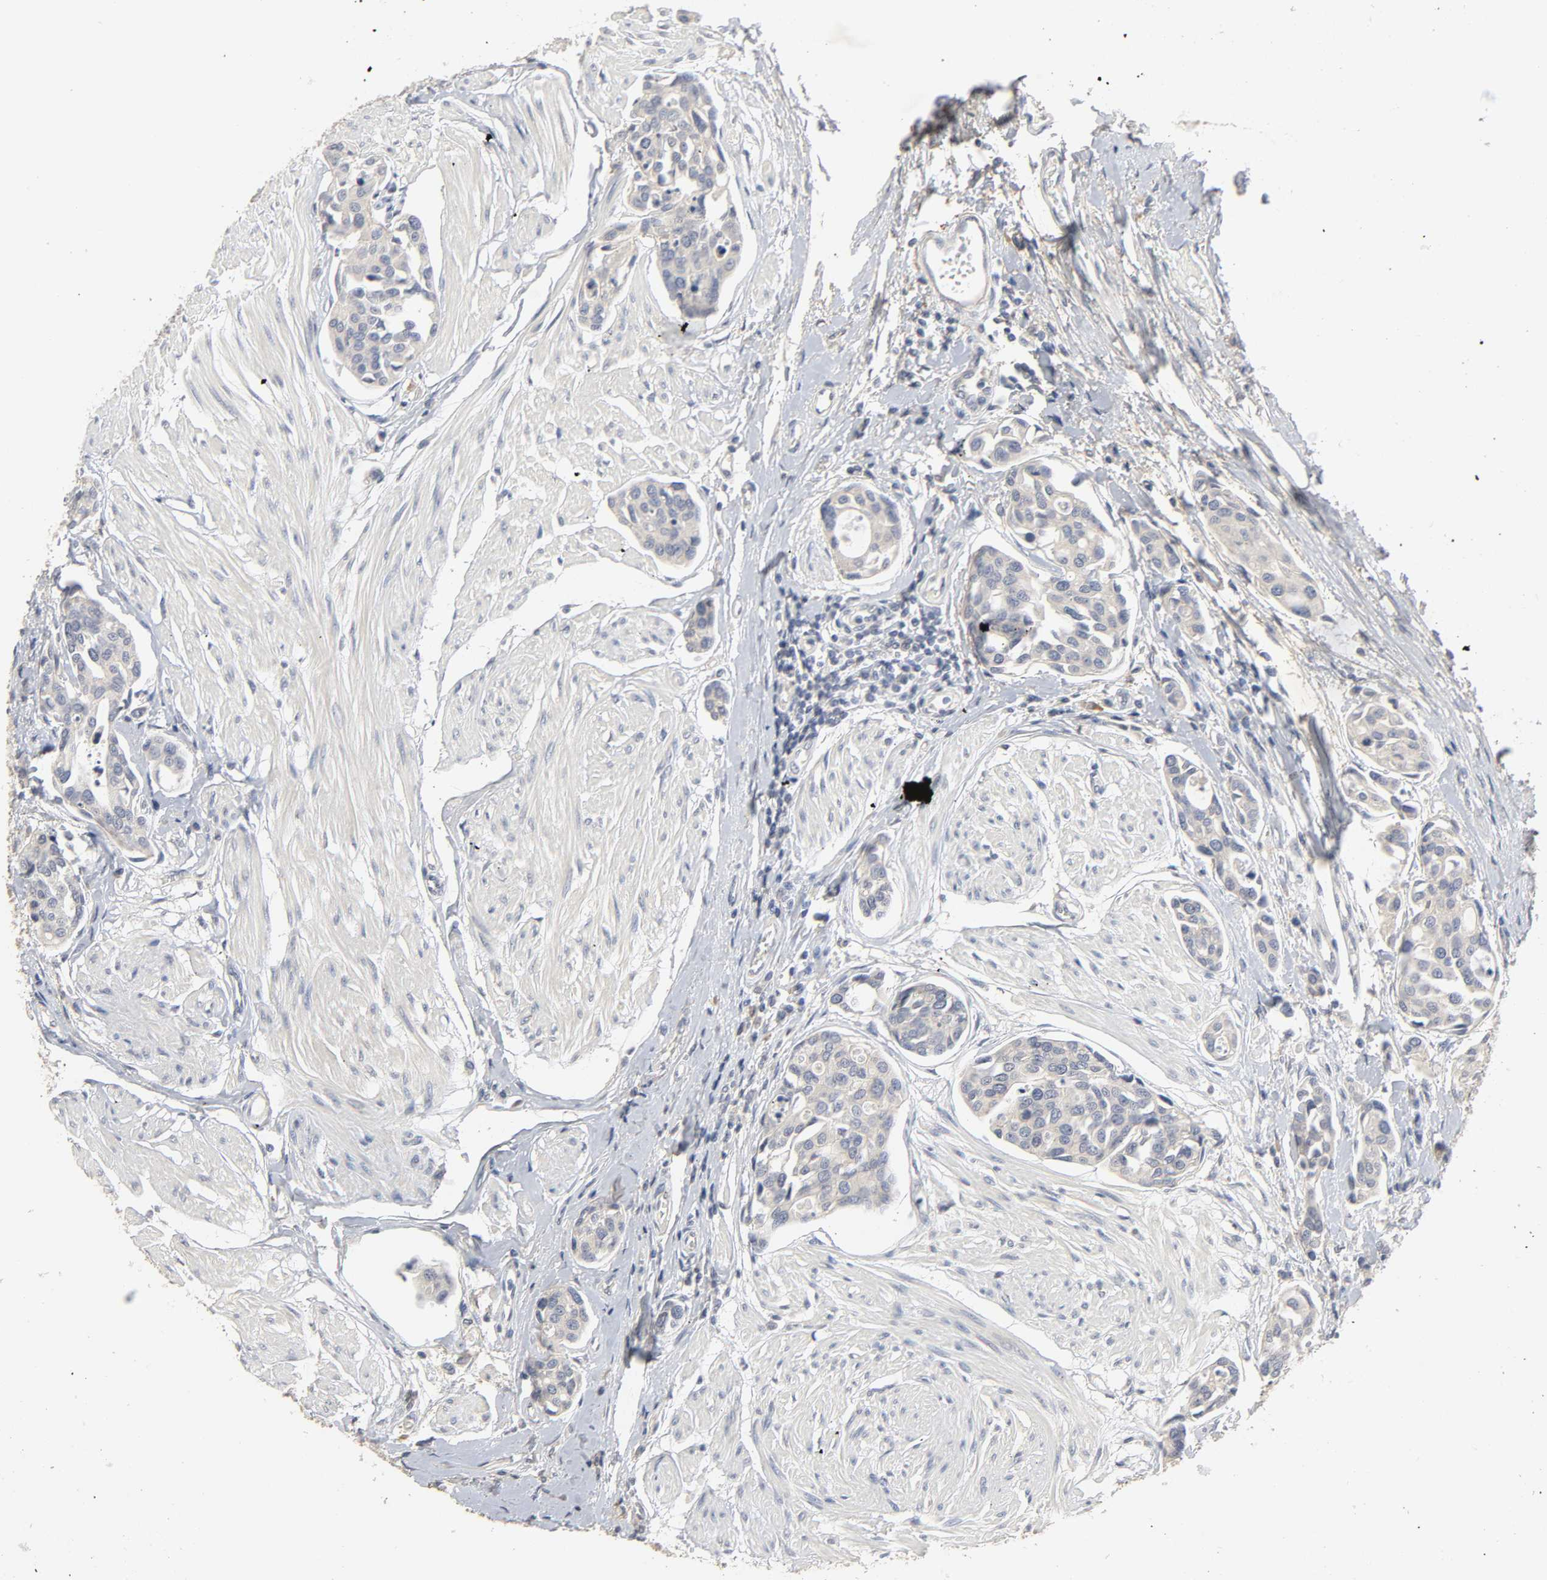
{"staining": {"intensity": "negative", "quantity": "none", "location": "none"}, "tissue": "urothelial cancer", "cell_type": "Tumor cells", "image_type": "cancer", "snomed": [{"axis": "morphology", "description": "Urothelial carcinoma, High grade"}, {"axis": "topography", "description": "Urinary bladder"}], "caption": "This is an IHC photomicrograph of human urothelial cancer. There is no expression in tumor cells.", "gene": "SLC10A2", "patient": {"sex": "male", "age": 78}}